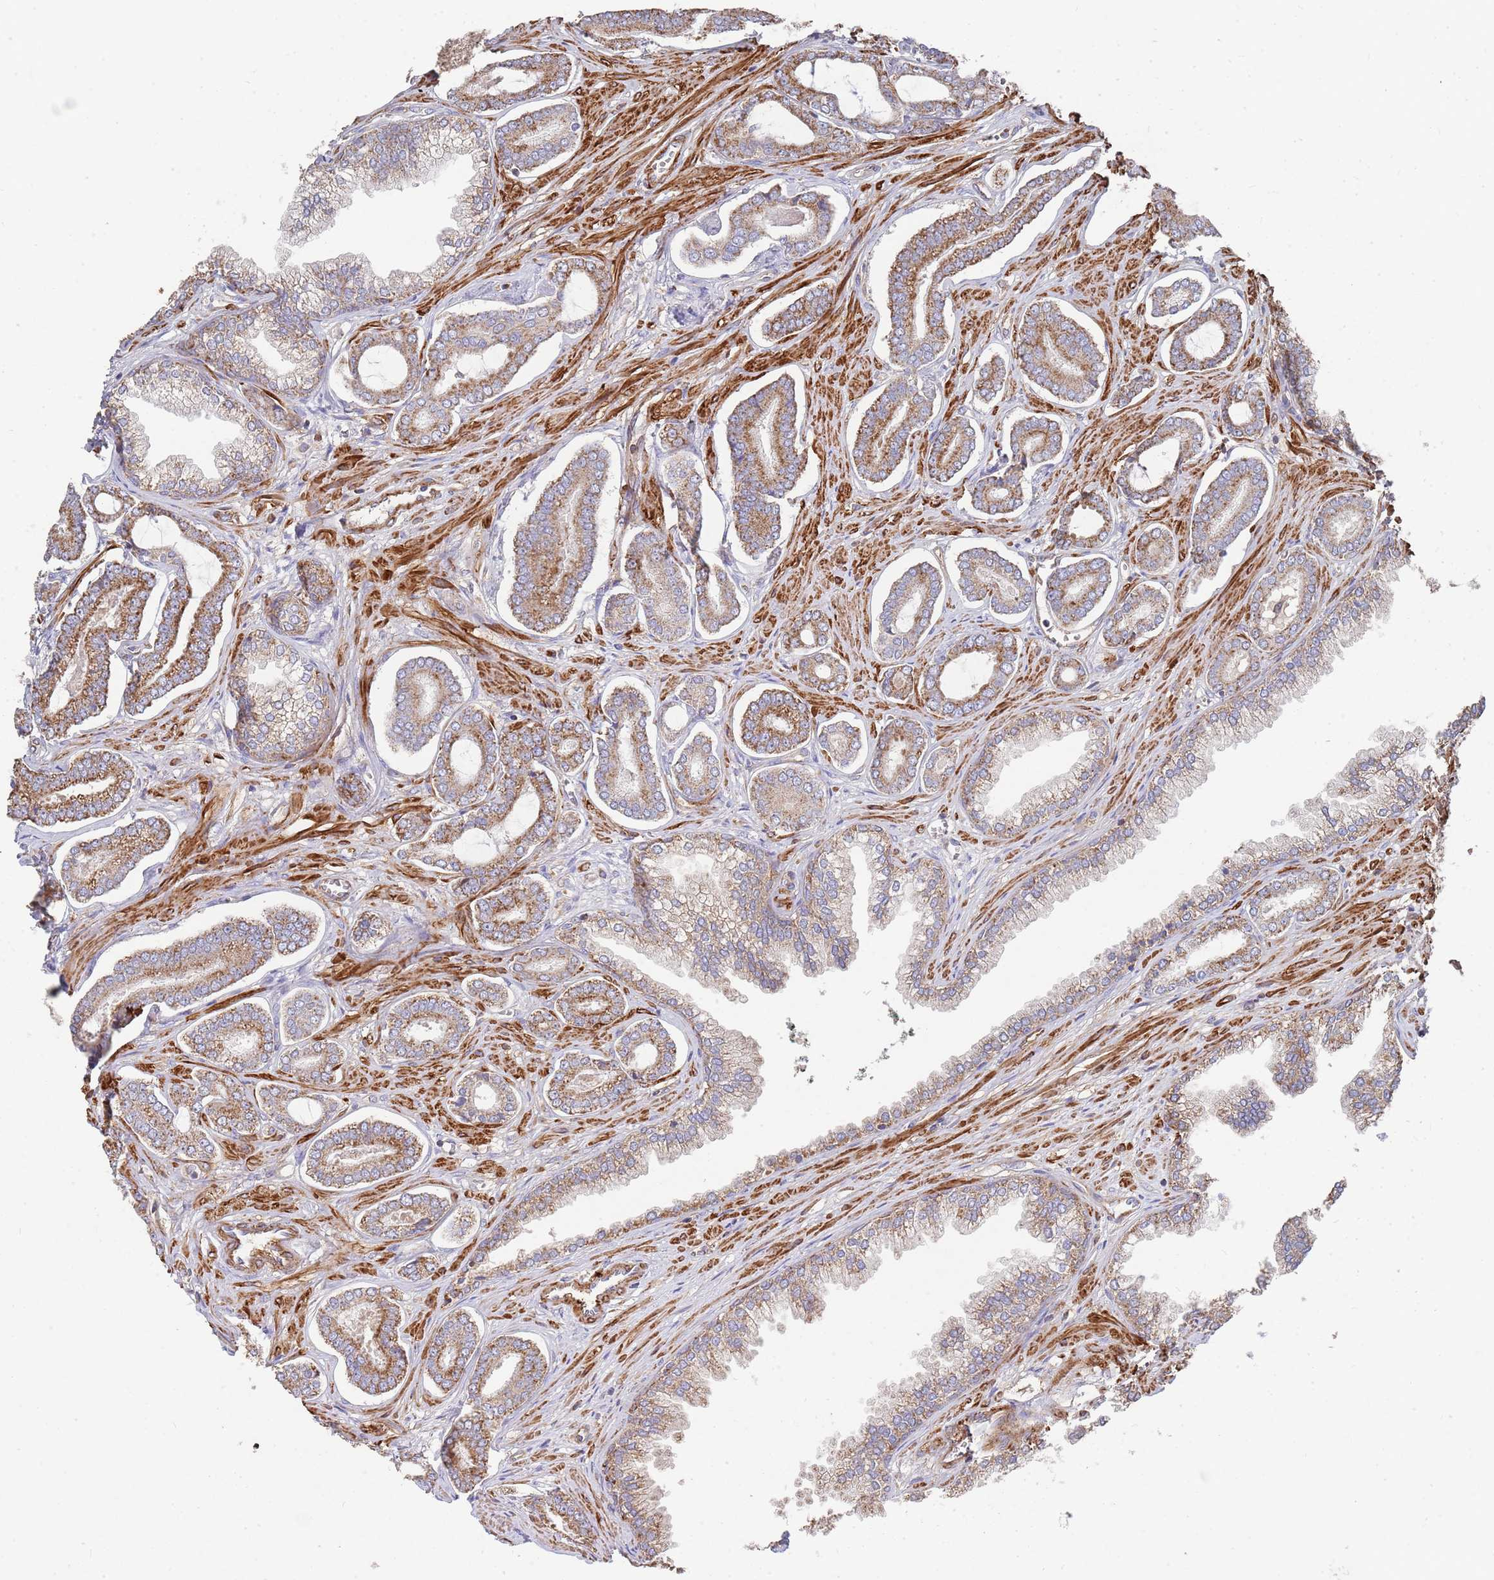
{"staining": {"intensity": "moderate", "quantity": "25%-75%", "location": "cytoplasmic/membranous"}, "tissue": "prostate cancer", "cell_type": "Tumor cells", "image_type": "cancer", "snomed": [{"axis": "morphology", "description": "Adenocarcinoma, NOS"}, {"axis": "topography", "description": "Prostate and seminal vesicle, NOS"}], "caption": "Protein staining by IHC displays moderate cytoplasmic/membranous staining in approximately 25%-75% of tumor cells in prostate cancer (adenocarcinoma). The staining is performed using DAB (3,3'-diaminobenzidine) brown chromogen to label protein expression. The nuclei are counter-stained blue using hematoxylin.", "gene": "WDFY3", "patient": {"sex": "male", "age": 76}}